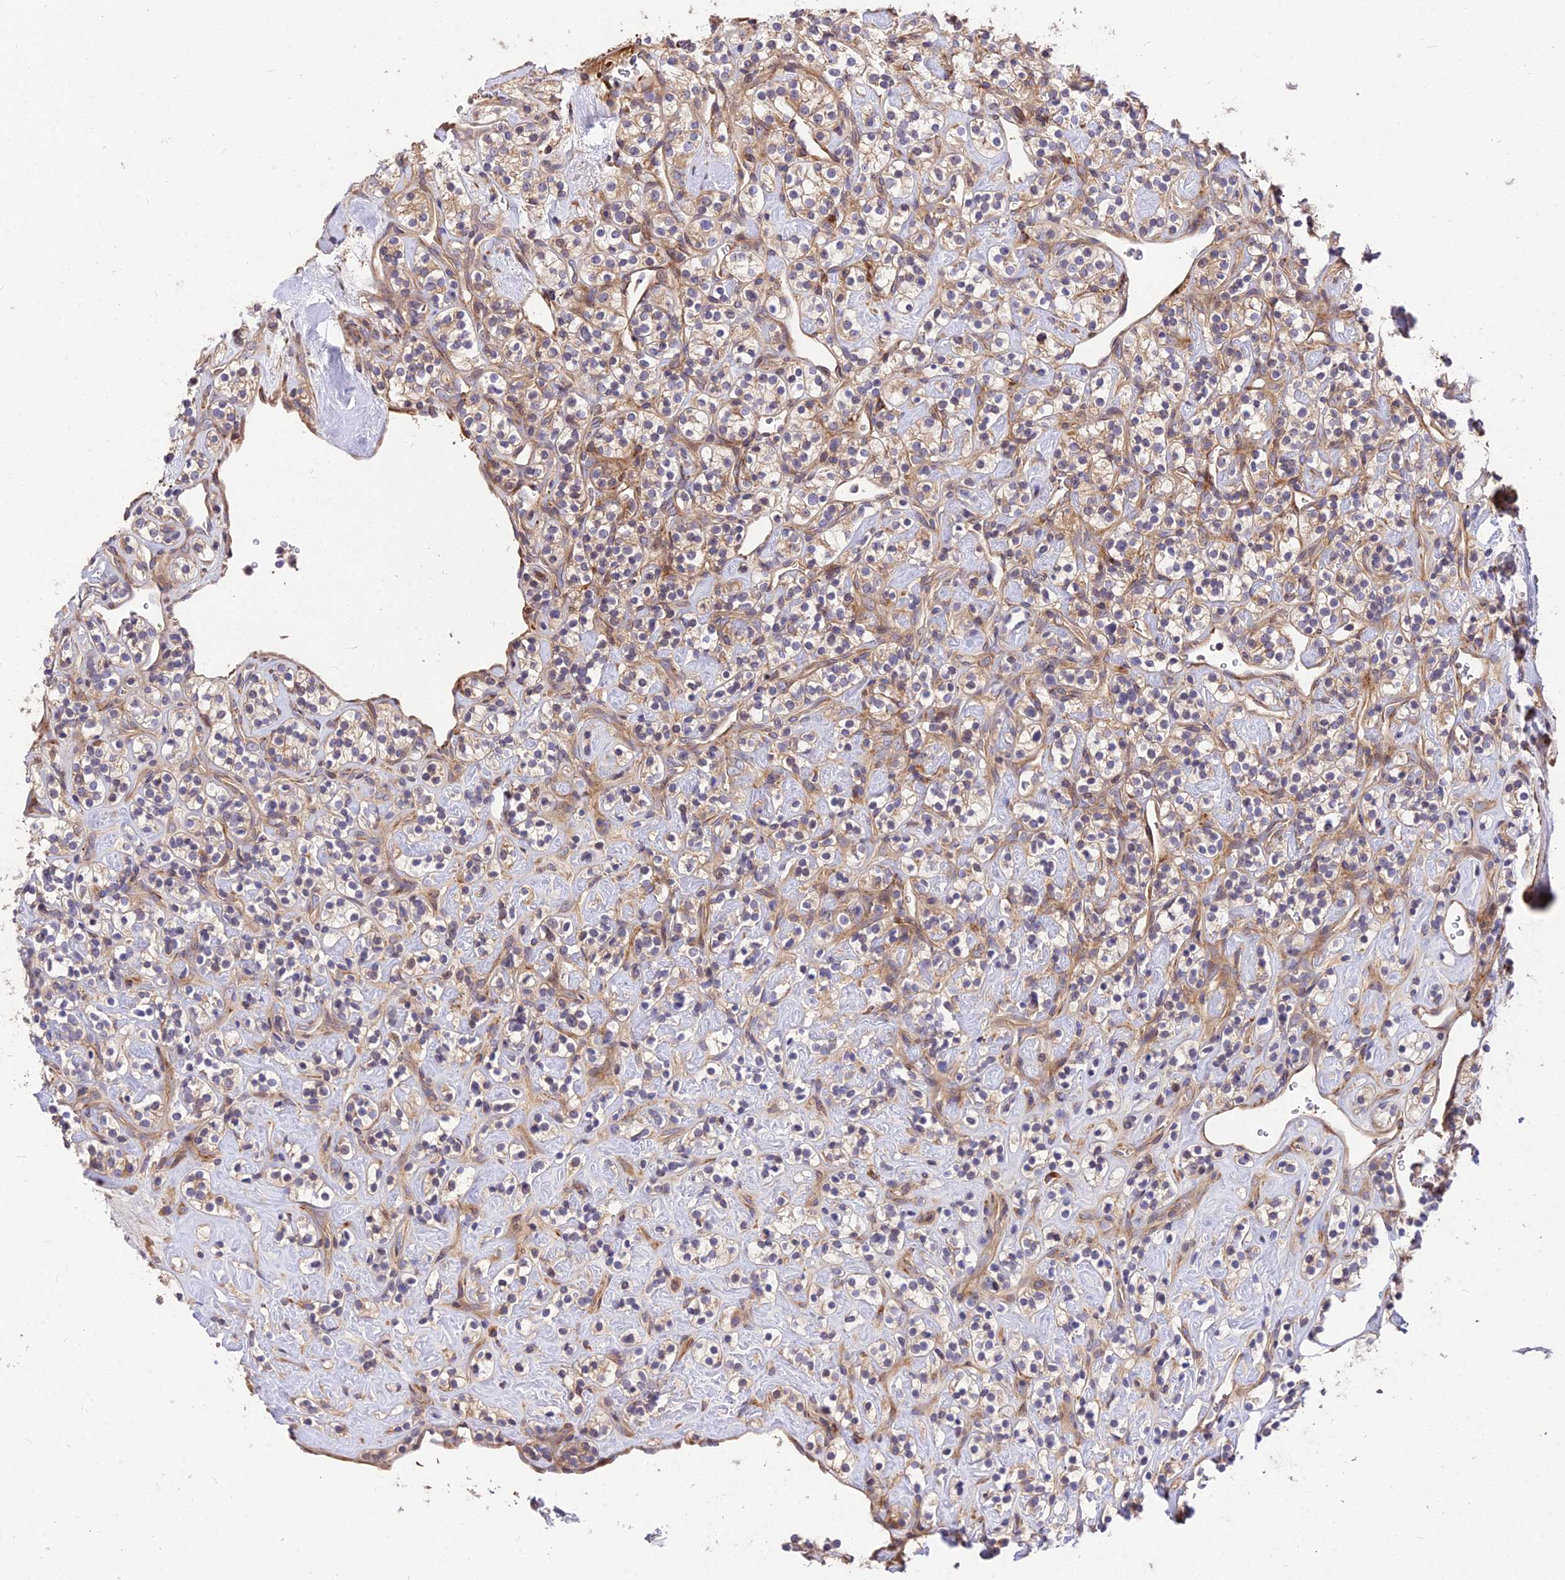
{"staining": {"intensity": "moderate", "quantity": "<25%", "location": "cytoplasmic/membranous"}, "tissue": "renal cancer", "cell_type": "Tumor cells", "image_type": "cancer", "snomed": [{"axis": "morphology", "description": "Adenocarcinoma, NOS"}, {"axis": "topography", "description": "Kidney"}], "caption": "Tumor cells demonstrate low levels of moderate cytoplasmic/membranous staining in about <25% of cells in human renal cancer (adenocarcinoma).", "gene": "ROCK1", "patient": {"sex": "male", "age": 77}}